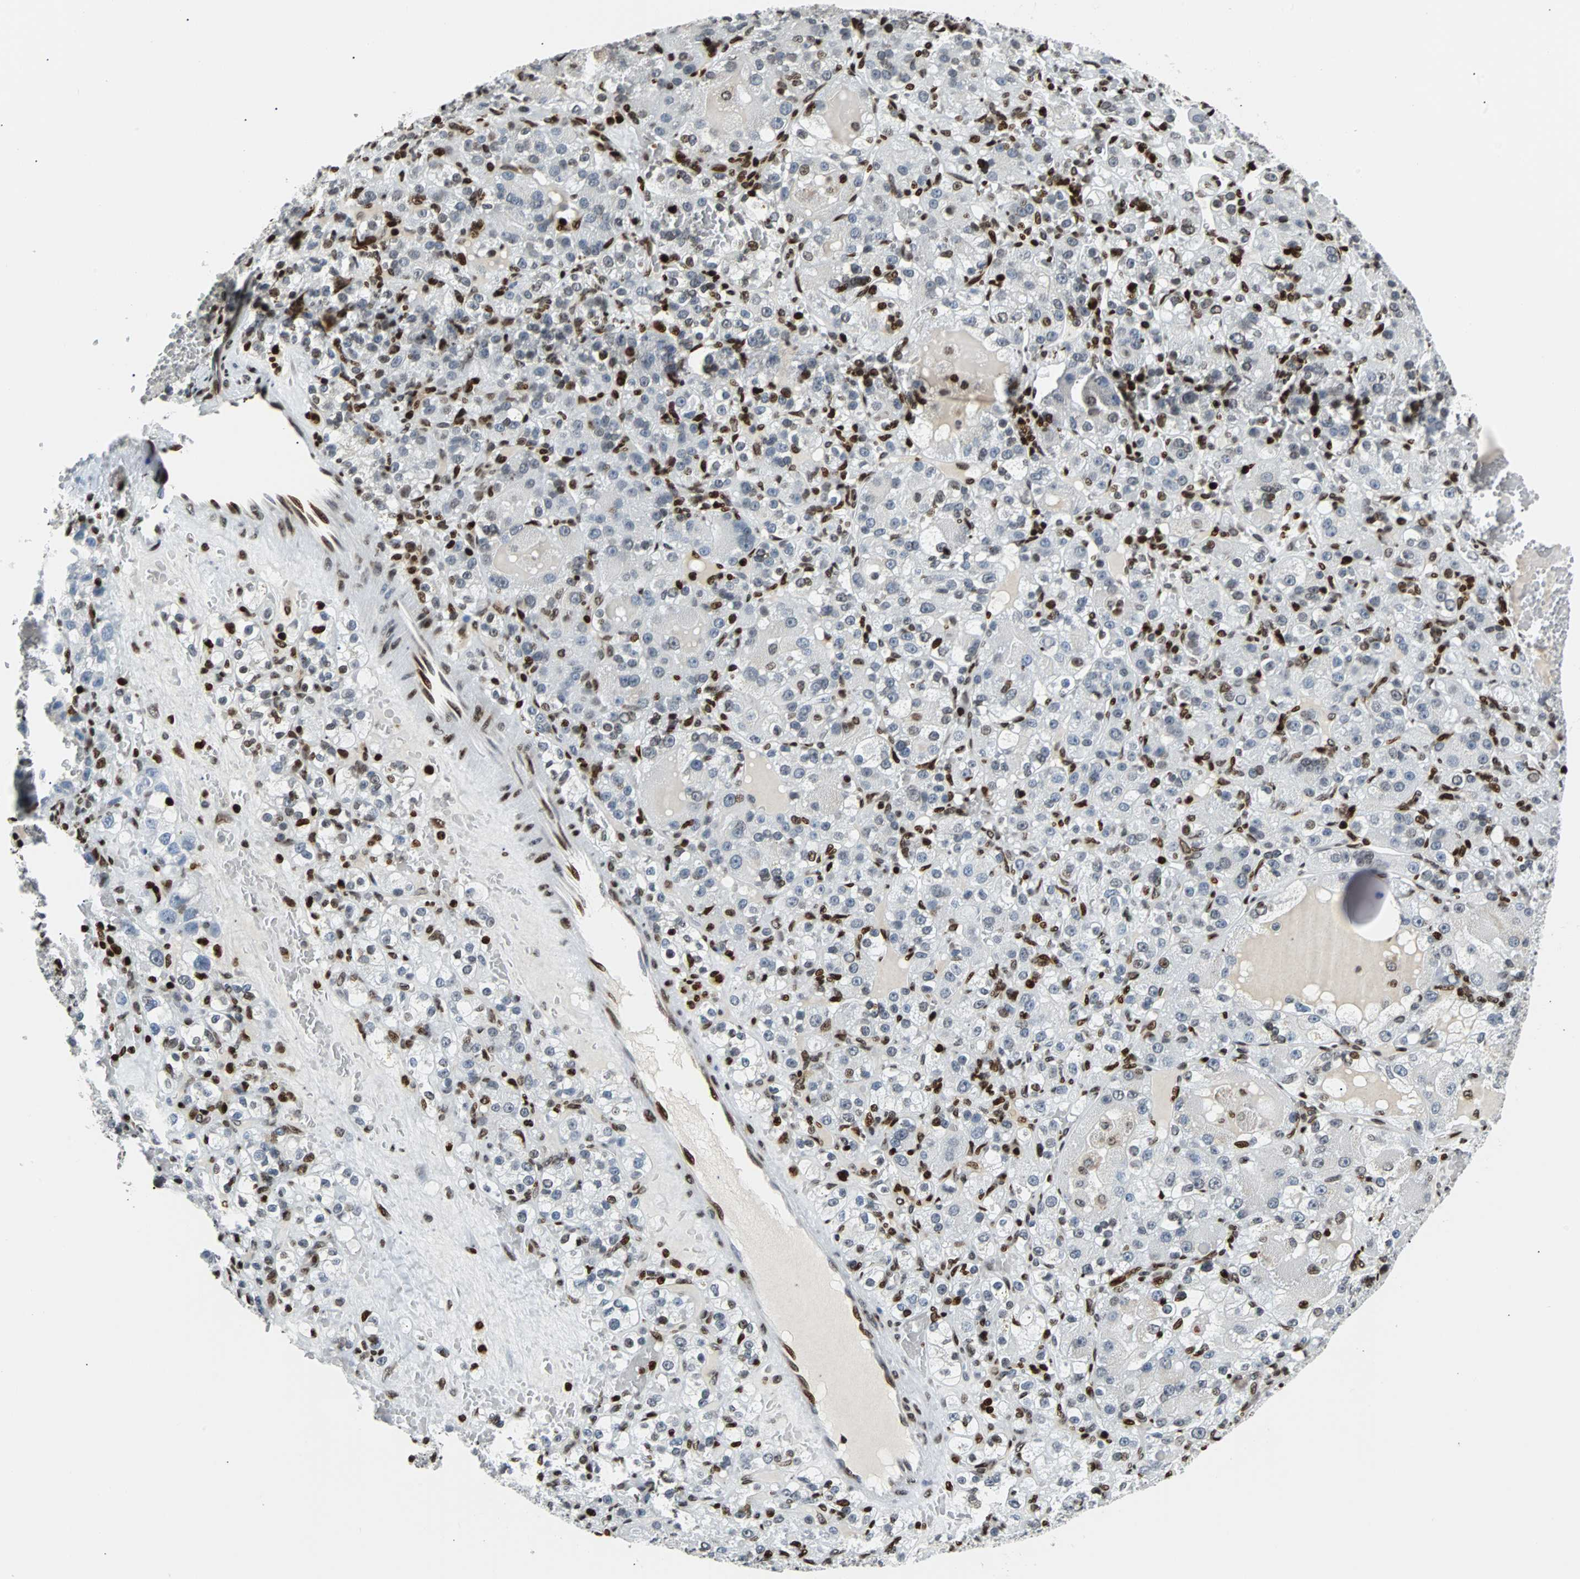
{"staining": {"intensity": "moderate", "quantity": "<25%", "location": "nuclear"}, "tissue": "renal cancer", "cell_type": "Tumor cells", "image_type": "cancer", "snomed": [{"axis": "morphology", "description": "Normal tissue, NOS"}, {"axis": "morphology", "description": "Adenocarcinoma, NOS"}, {"axis": "topography", "description": "Kidney"}], "caption": "IHC image of human renal cancer stained for a protein (brown), which demonstrates low levels of moderate nuclear expression in about <25% of tumor cells.", "gene": "ZNF131", "patient": {"sex": "male", "age": 61}}